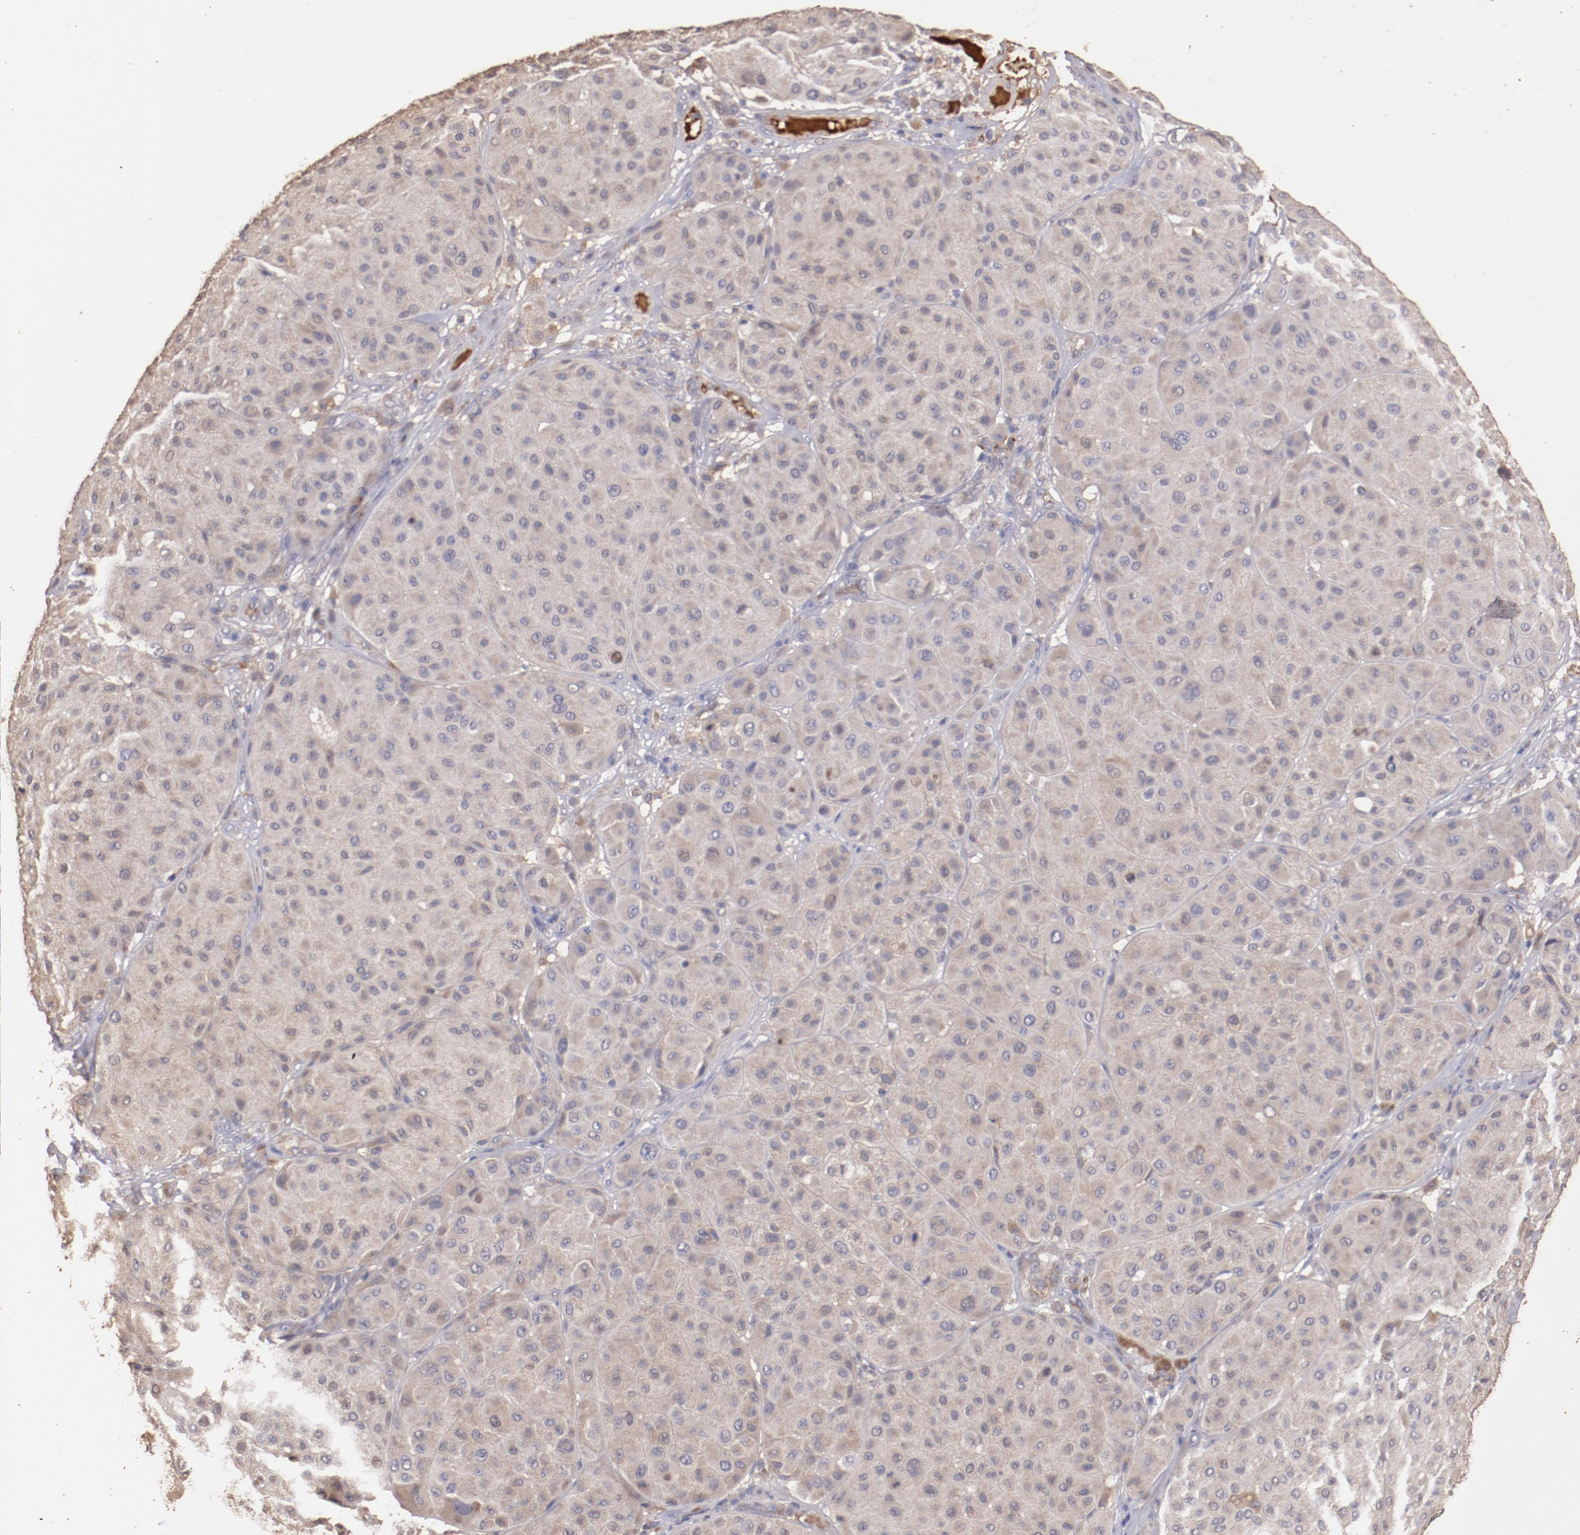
{"staining": {"intensity": "weak", "quantity": ">75%", "location": "cytoplasmic/membranous"}, "tissue": "melanoma", "cell_type": "Tumor cells", "image_type": "cancer", "snomed": [{"axis": "morphology", "description": "Normal tissue, NOS"}, {"axis": "morphology", "description": "Malignant melanoma, Metastatic site"}, {"axis": "topography", "description": "Skin"}], "caption": "IHC of human melanoma shows low levels of weak cytoplasmic/membranous staining in about >75% of tumor cells.", "gene": "SRRD", "patient": {"sex": "male", "age": 41}}